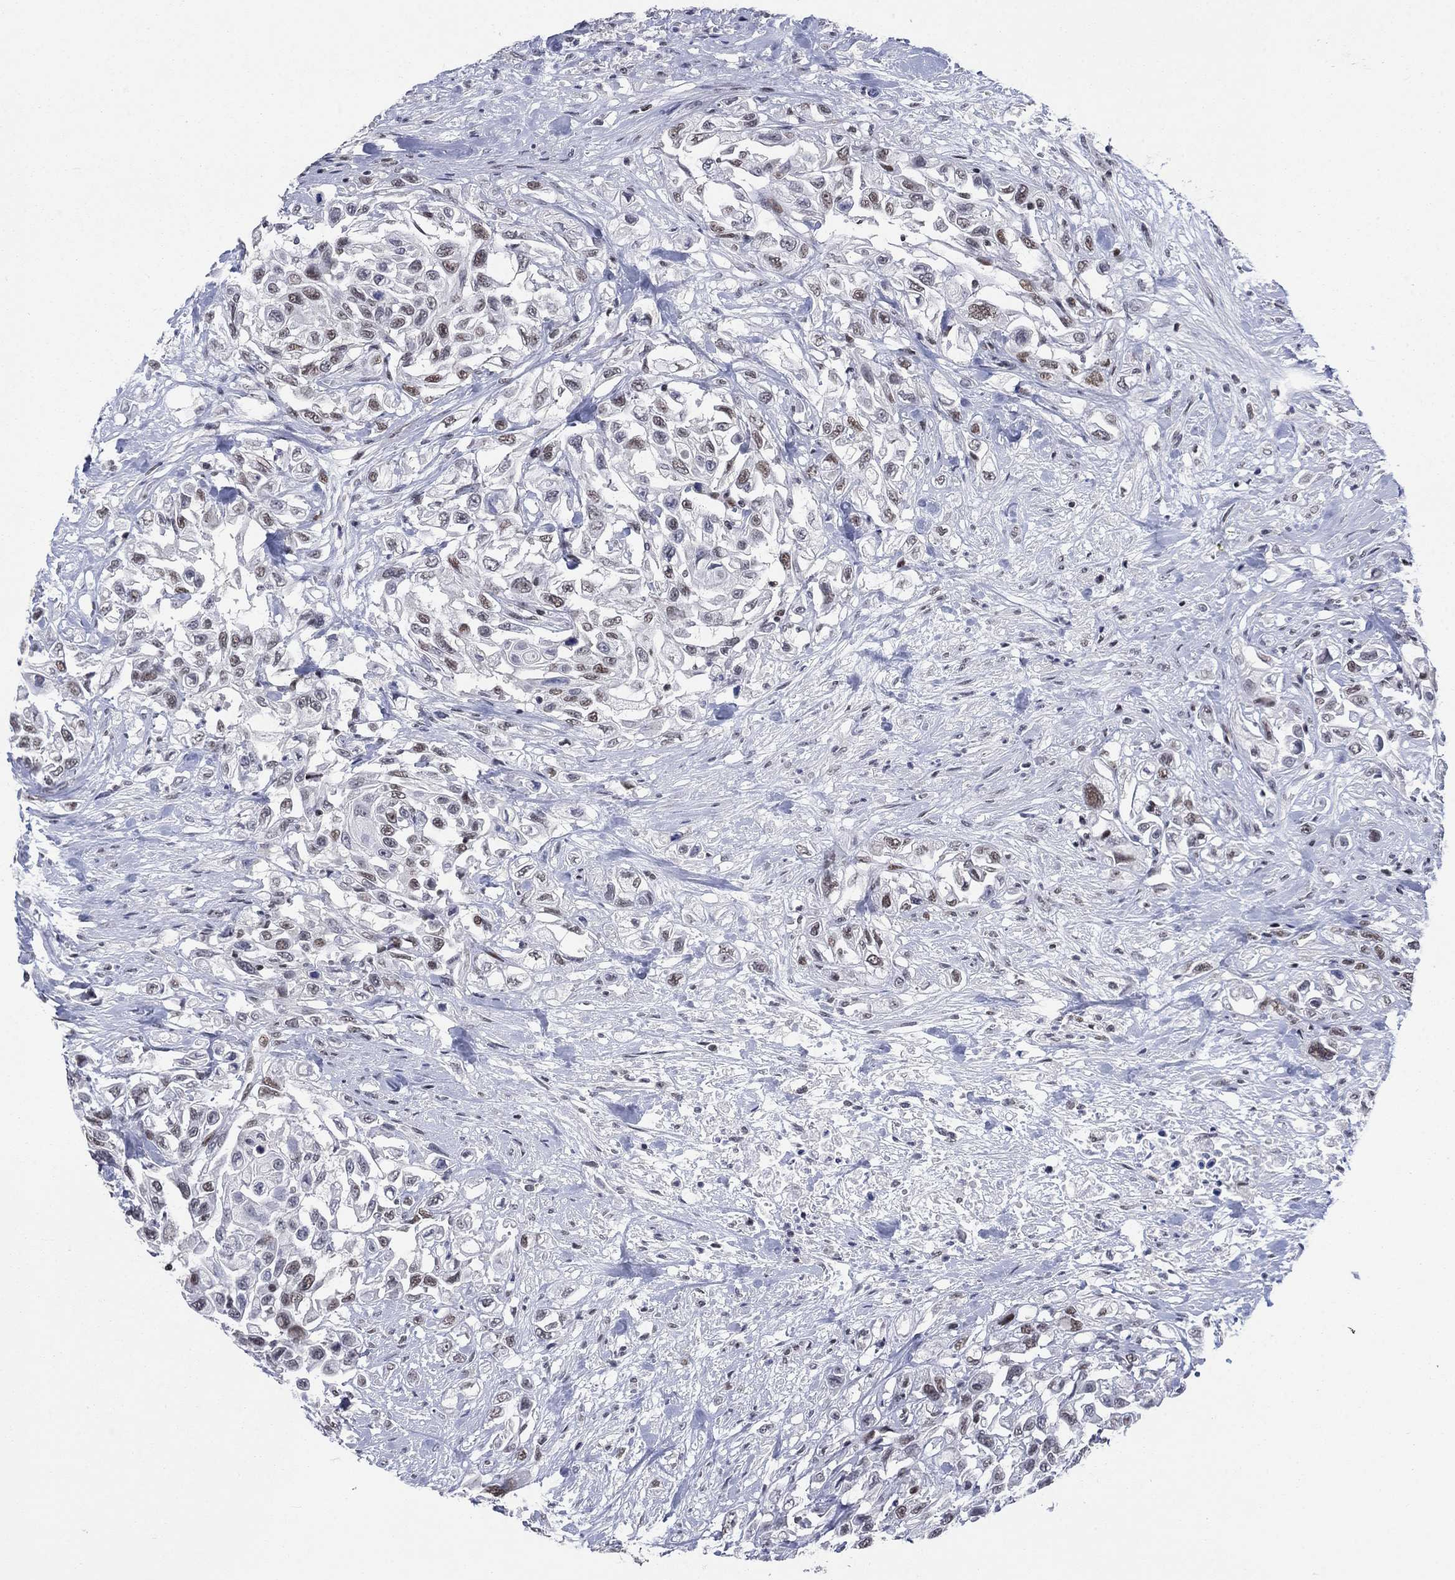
{"staining": {"intensity": "strong", "quantity": "<25%", "location": "nuclear"}, "tissue": "urothelial cancer", "cell_type": "Tumor cells", "image_type": "cancer", "snomed": [{"axis": "morphology", "description": "Urothelial carcinoma, High grade"}, {"axis": "topography", "description": "Urinary bladder"}], "caption": "Human urothelial carcinoma (high-grade) stained with a brown dye shows strong nuclear positive expression in approximately <25% of tumor cells.", "gene": "HCFC1", "patient": {"sex": "female", "age": 56}}